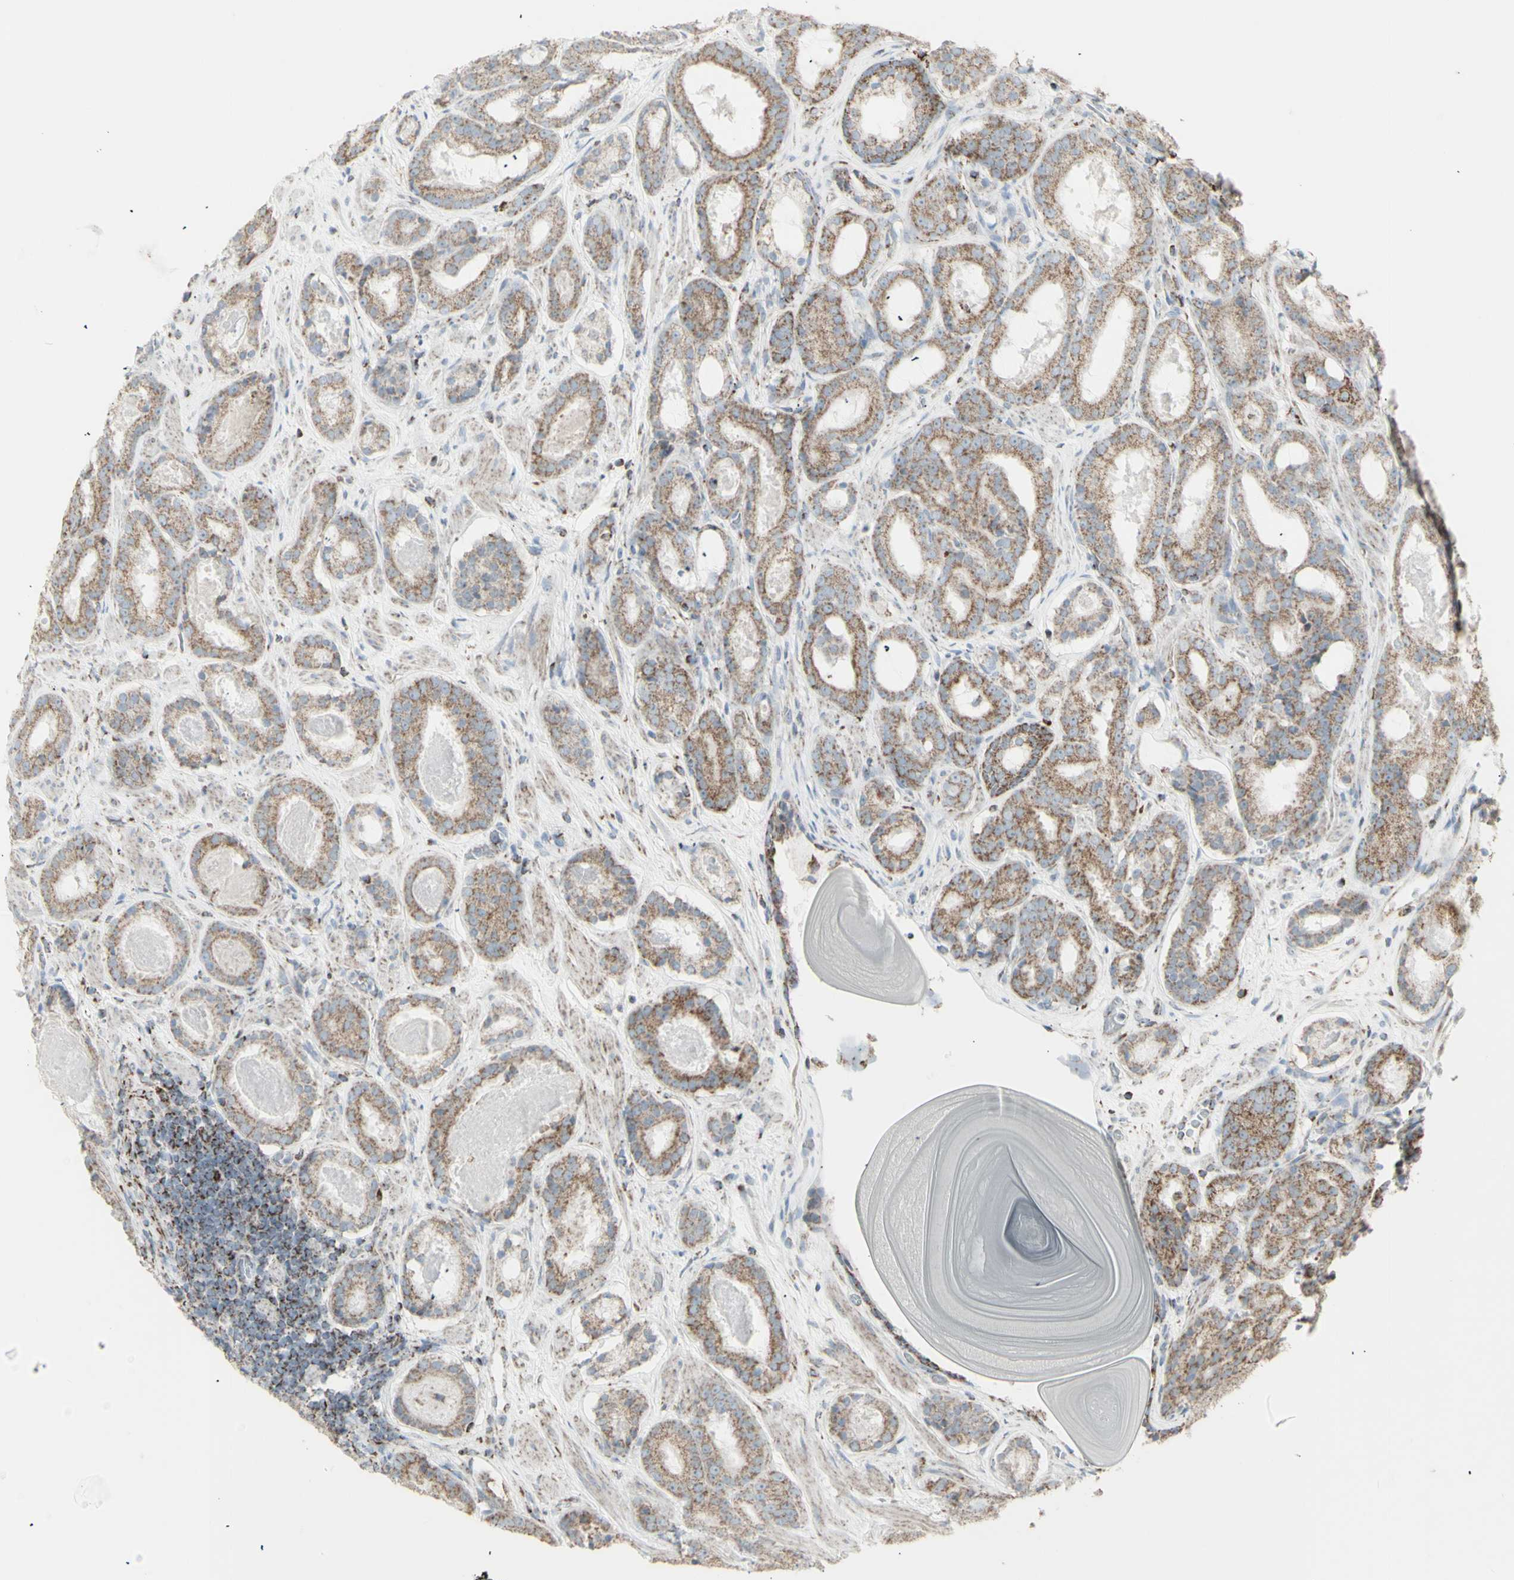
{"staining": {"intensity": "moderate", "quantity": ">75%", "location": "cytoplasmic/membranous"}, "tissue": "prostate cancer", "cell_type": "Tumor cells", "image_type": "cancer", "snomed": [{"axis": "morphology", "description": "Adenocarcinoma, Low grade"}, {"axis": "topography", "description": "Prostate"}], "caption": "Protein staining reveals moderate cytoplasmic/membranous positivity in approximately >75% of tumor cells in prostate cancer (low-grade adenocarcinoma). Using DAB (3,3'-diaminobenzidine) (brown) and hematoxylin (blue) stains, captured at high magnification using brightfield microscopy.", "gene": "PLGRKT", "patient": {"sex": "male", "age": 69}}